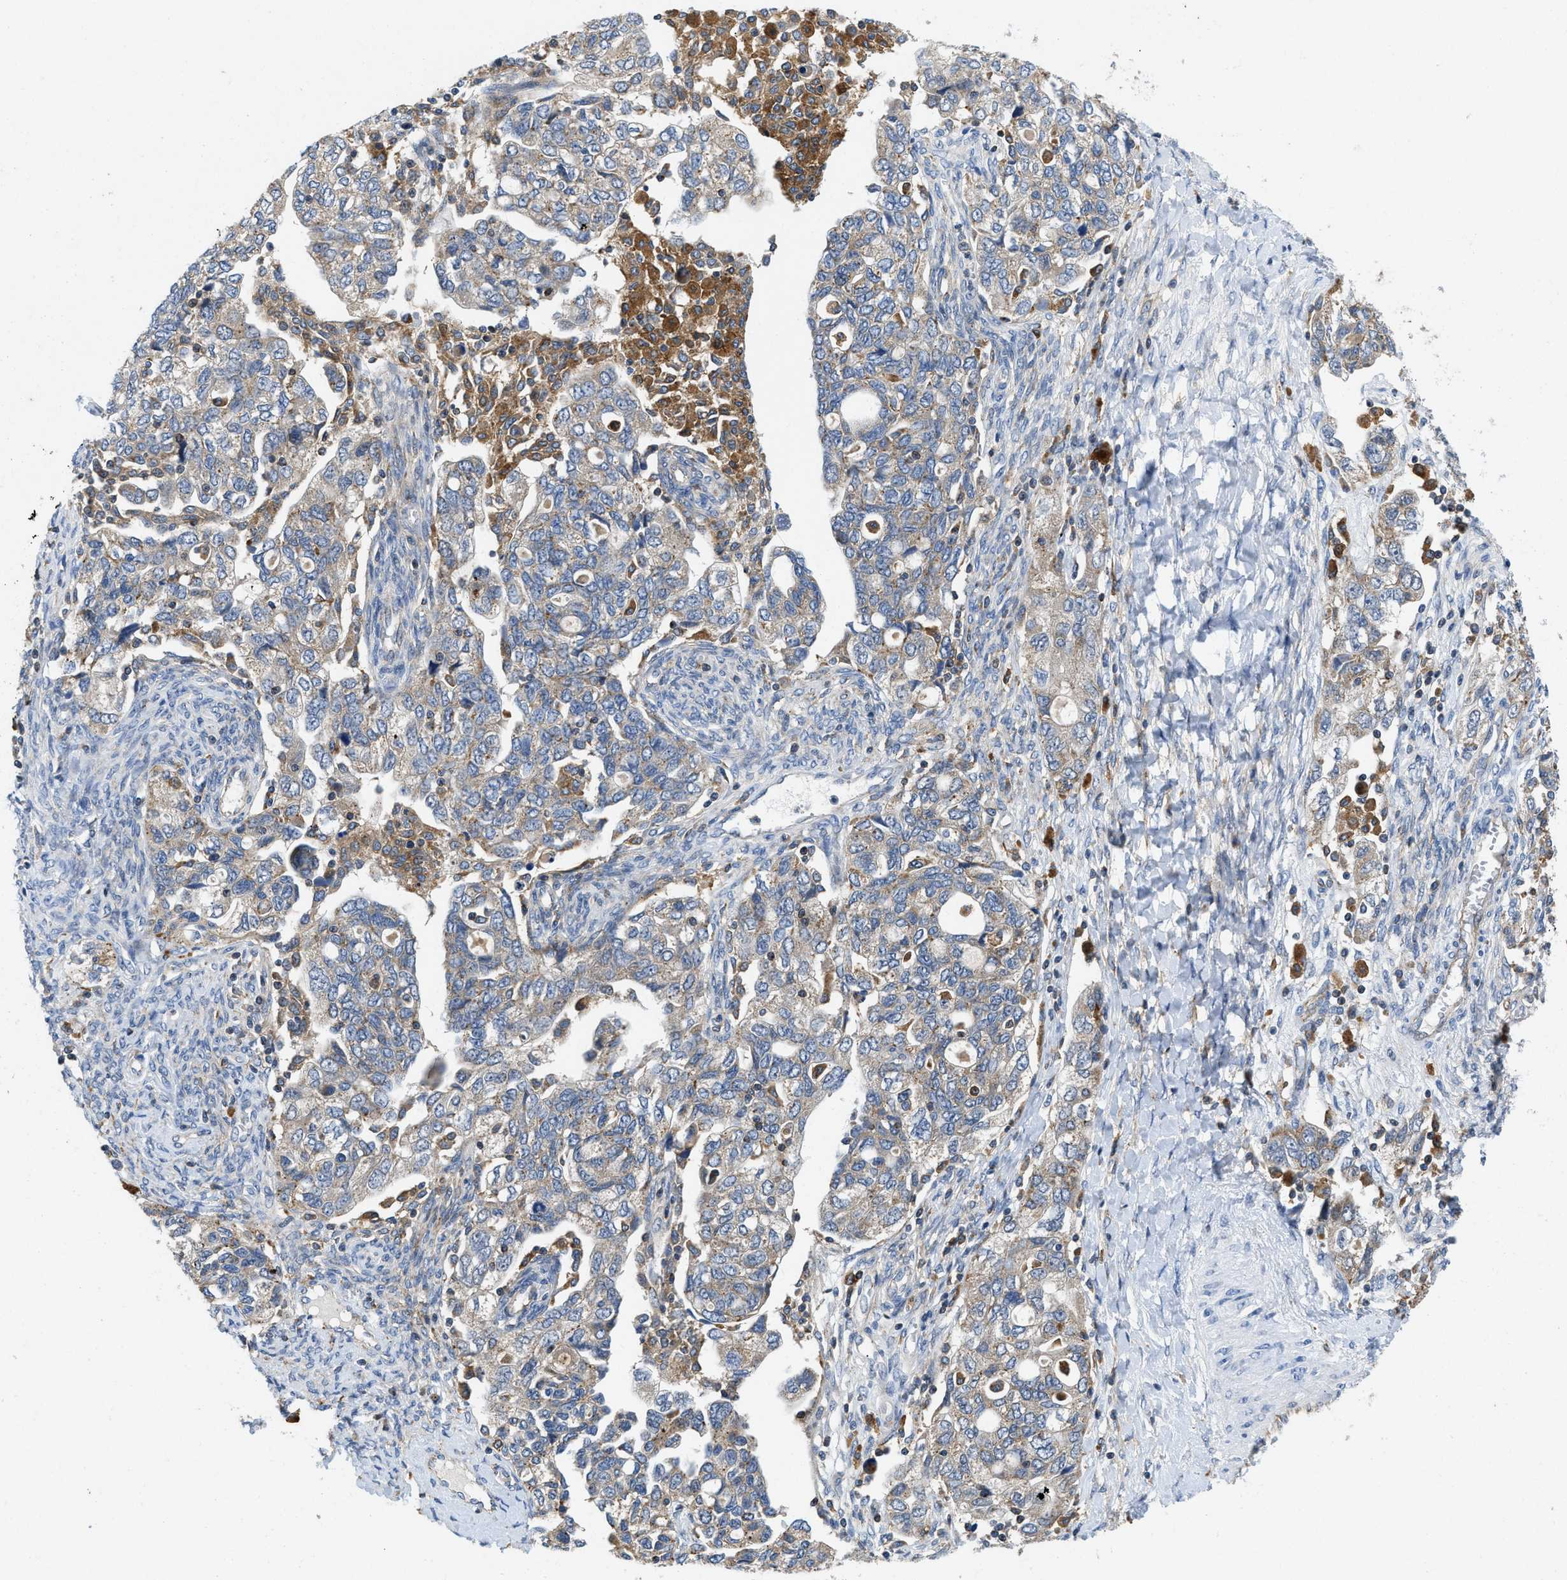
{"staining": {"intensity": "weak", "quantity": "<25%", "location": "cytoplasmic/membranous"}, "tissue": "ovarian cancer", "cell_type": "Tumor cells", "image_type": "cancer", "snomed": [{"axis": "morphology", "description": "Carcinoma, NOS"}, {"axis": "morphology", "description": "Cystadenocarcinoma, serous, NOS"}, {"axis": "topography", "description": "Ovary"}], "caption": "An image of serous cystadenocarcinoma (ovarian) stained for a protein demonstrates no brown staining in tumor cells.", "gene": "ENPP4", "patient": {"sex": "female", "age": 69}}